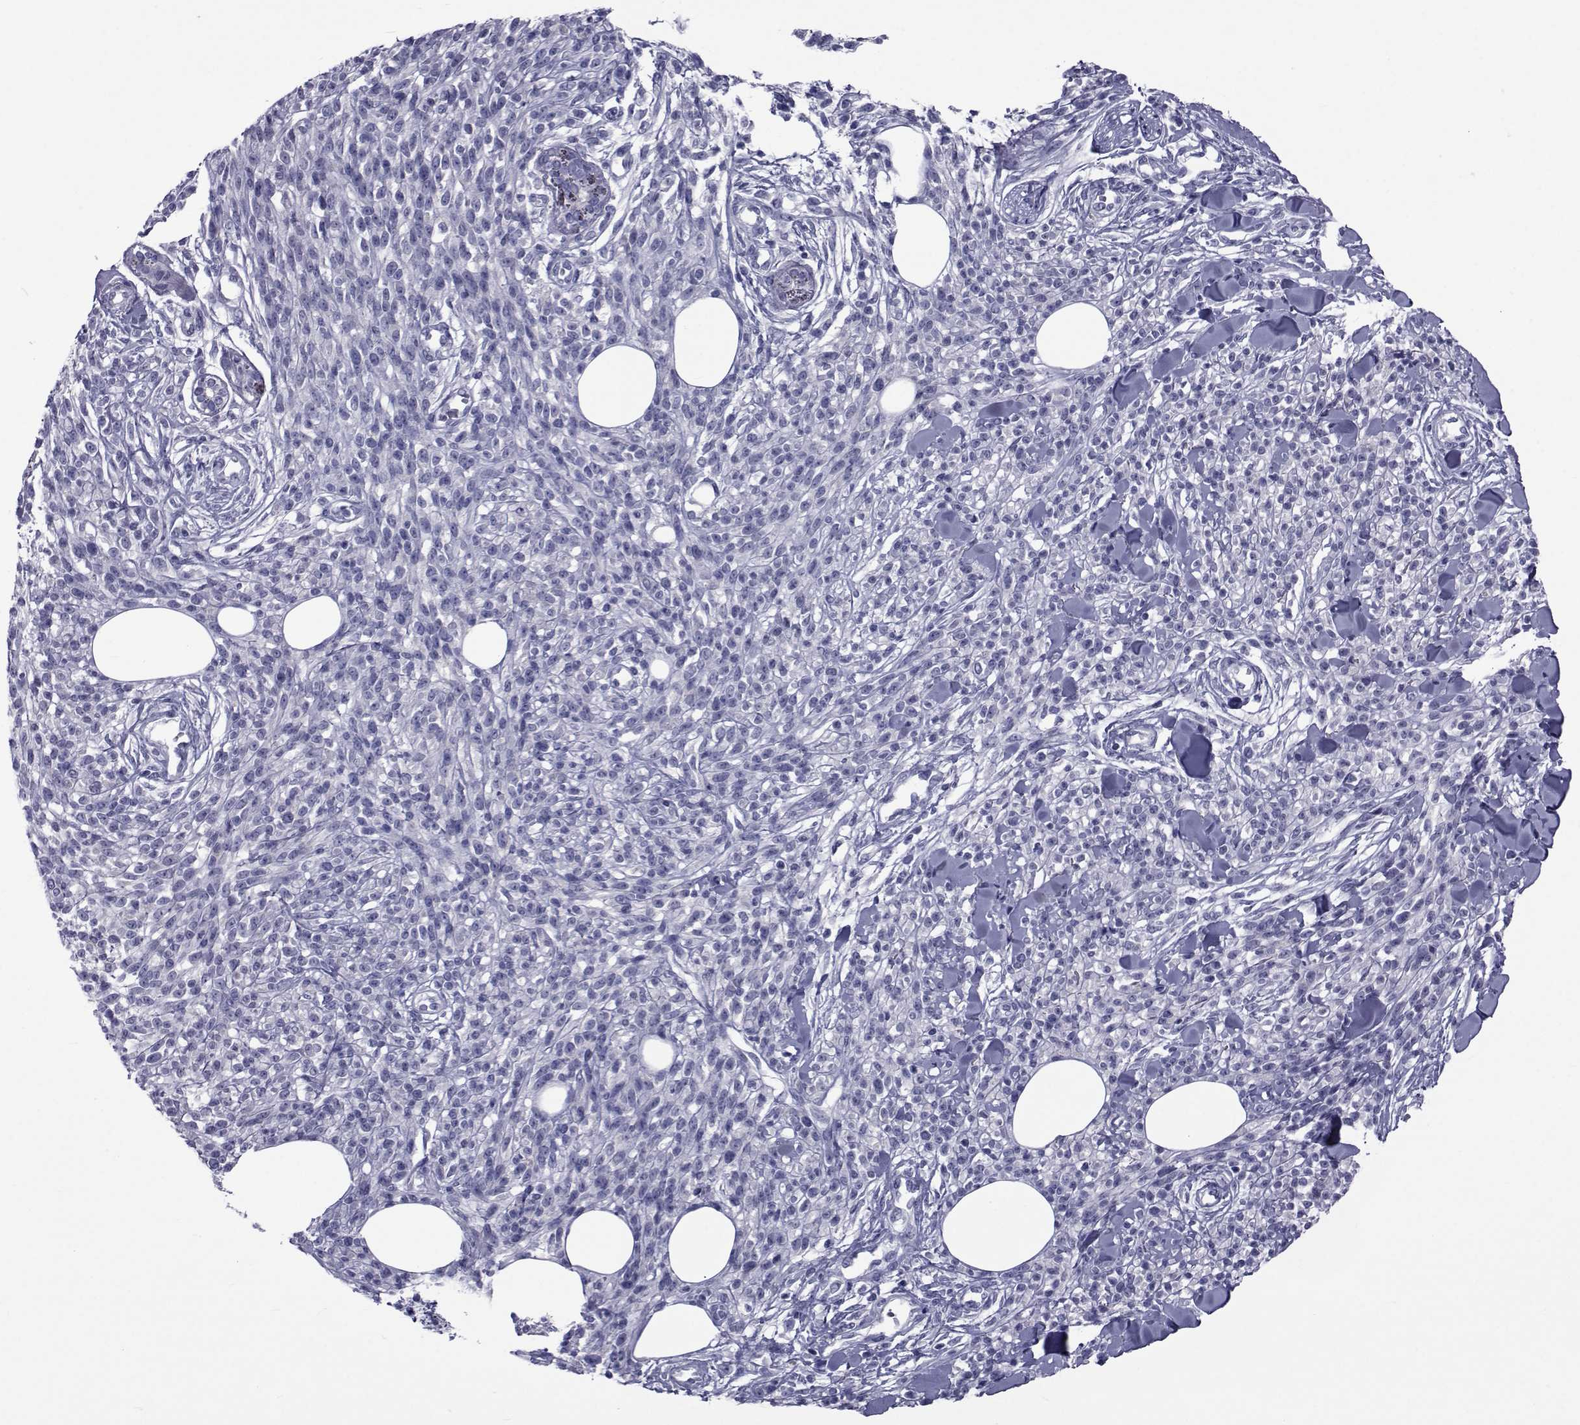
{"staining": {"intensity": "negative", "quantity": "none", "location": "none"}, "tissue": "melanoma", "cell_type": "Tumor cells", "image_type": "cancer", "snomed": [{"axis": "morphology", "description": "Malignant melanoma, NOS"}, {"axis": "topography", "description": "Skin"}, {"axis": "topography", "description": "Skin of trunk"}], "caption": "Histopathology image shows no significant protein expression in tumor cells of malignant melanoma. Nuclei are stained in blue.", "gene": "GKAP1", "patient": {"sex": "male", "age": 74}}